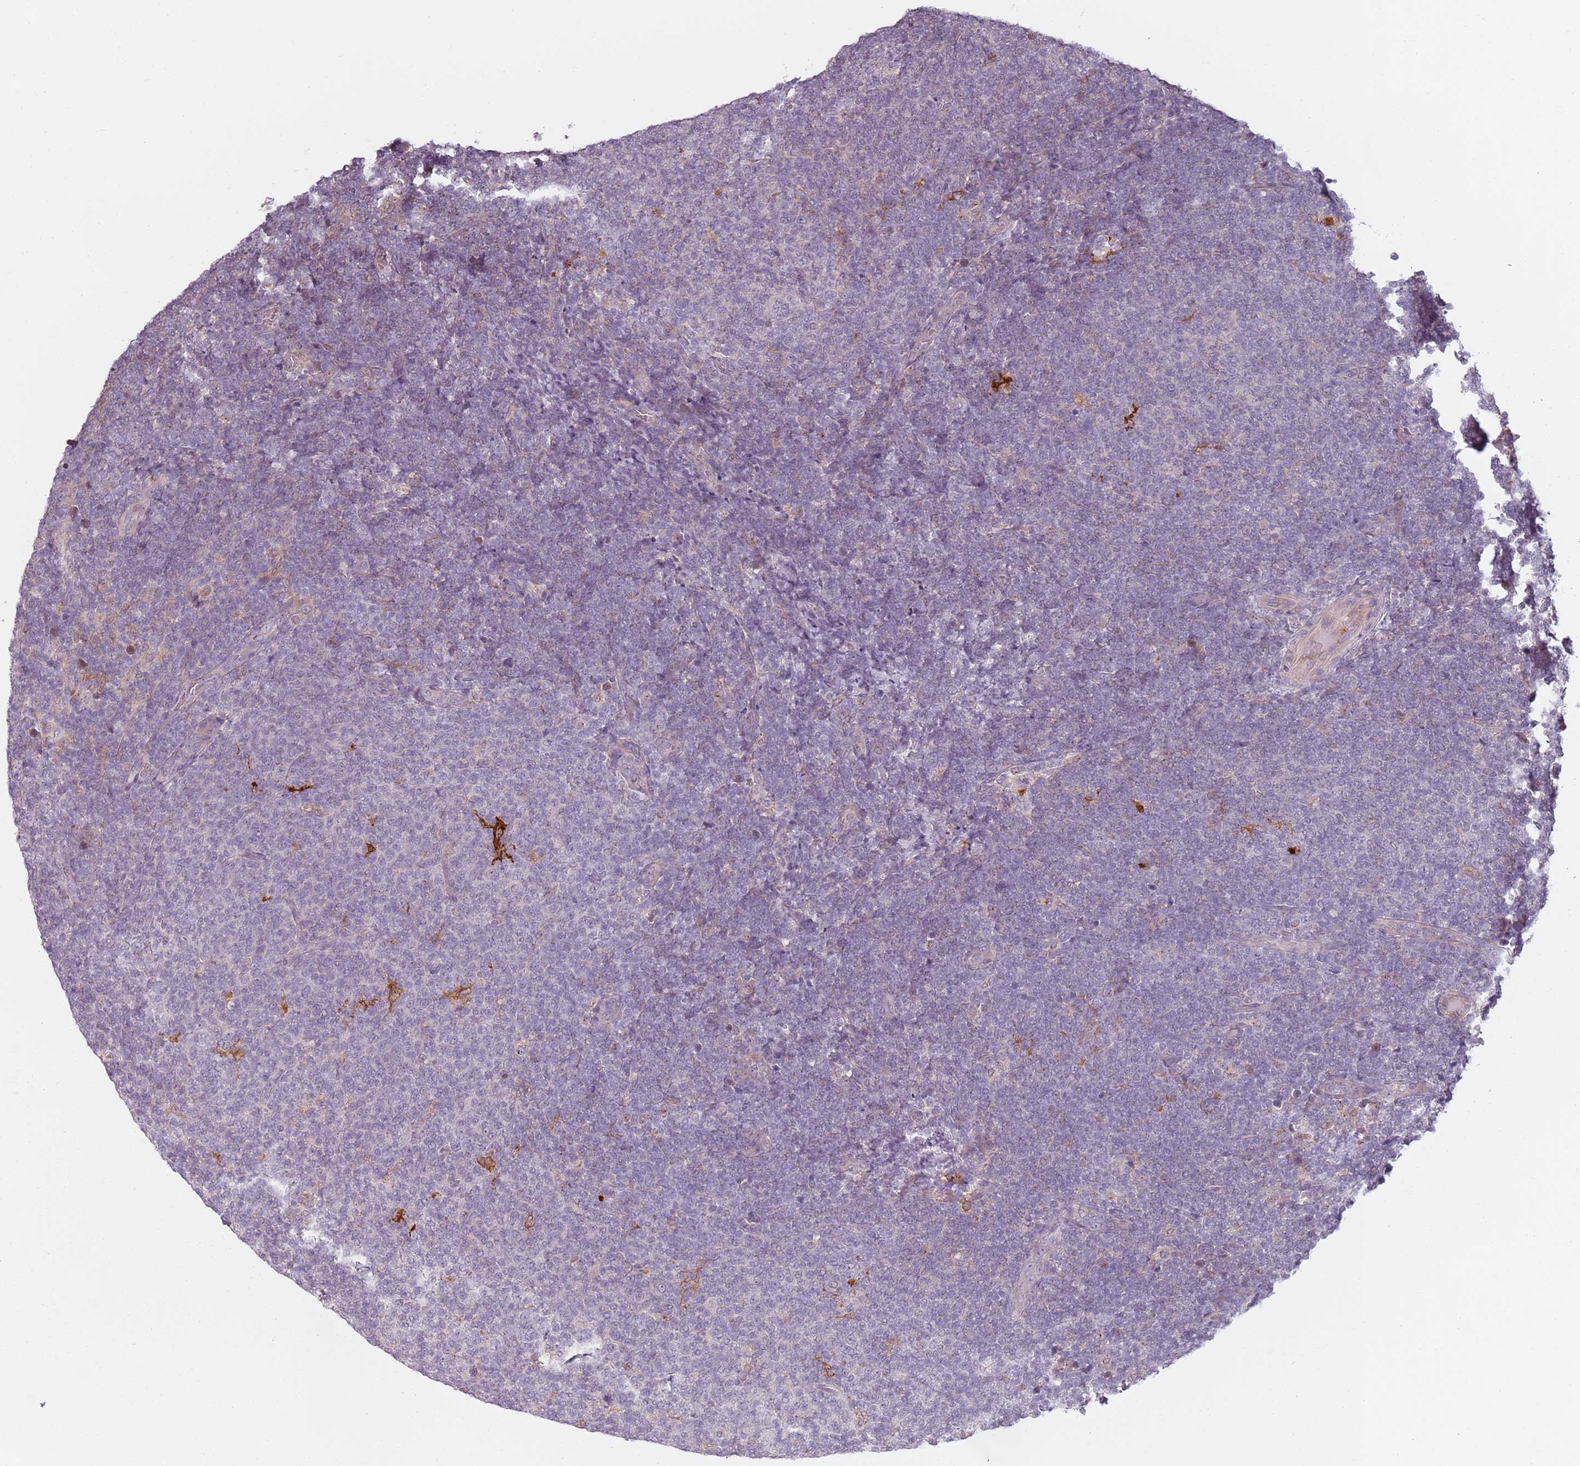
{"staining": {"intensity": "negative", "quantity": "none", "location": "none"}, "tissue": "lymphoma", "cell_type": "Tumor cells", "image_type": "cancer", "snomed": [{"axis": "morphology", "description": "Malignant lymphoma, non-Hodgkin's type, Low grade"}, {"axis": "topography", "description": "Lymph node"}], "caption": "Immunohistochemistry of malignant lymphoma, non-Hodgkin's type (low-grade) exhibits no positivity in tumor cells.", "gene": "CC2D2B", "patient": {"sex": "male", "age": 66}}